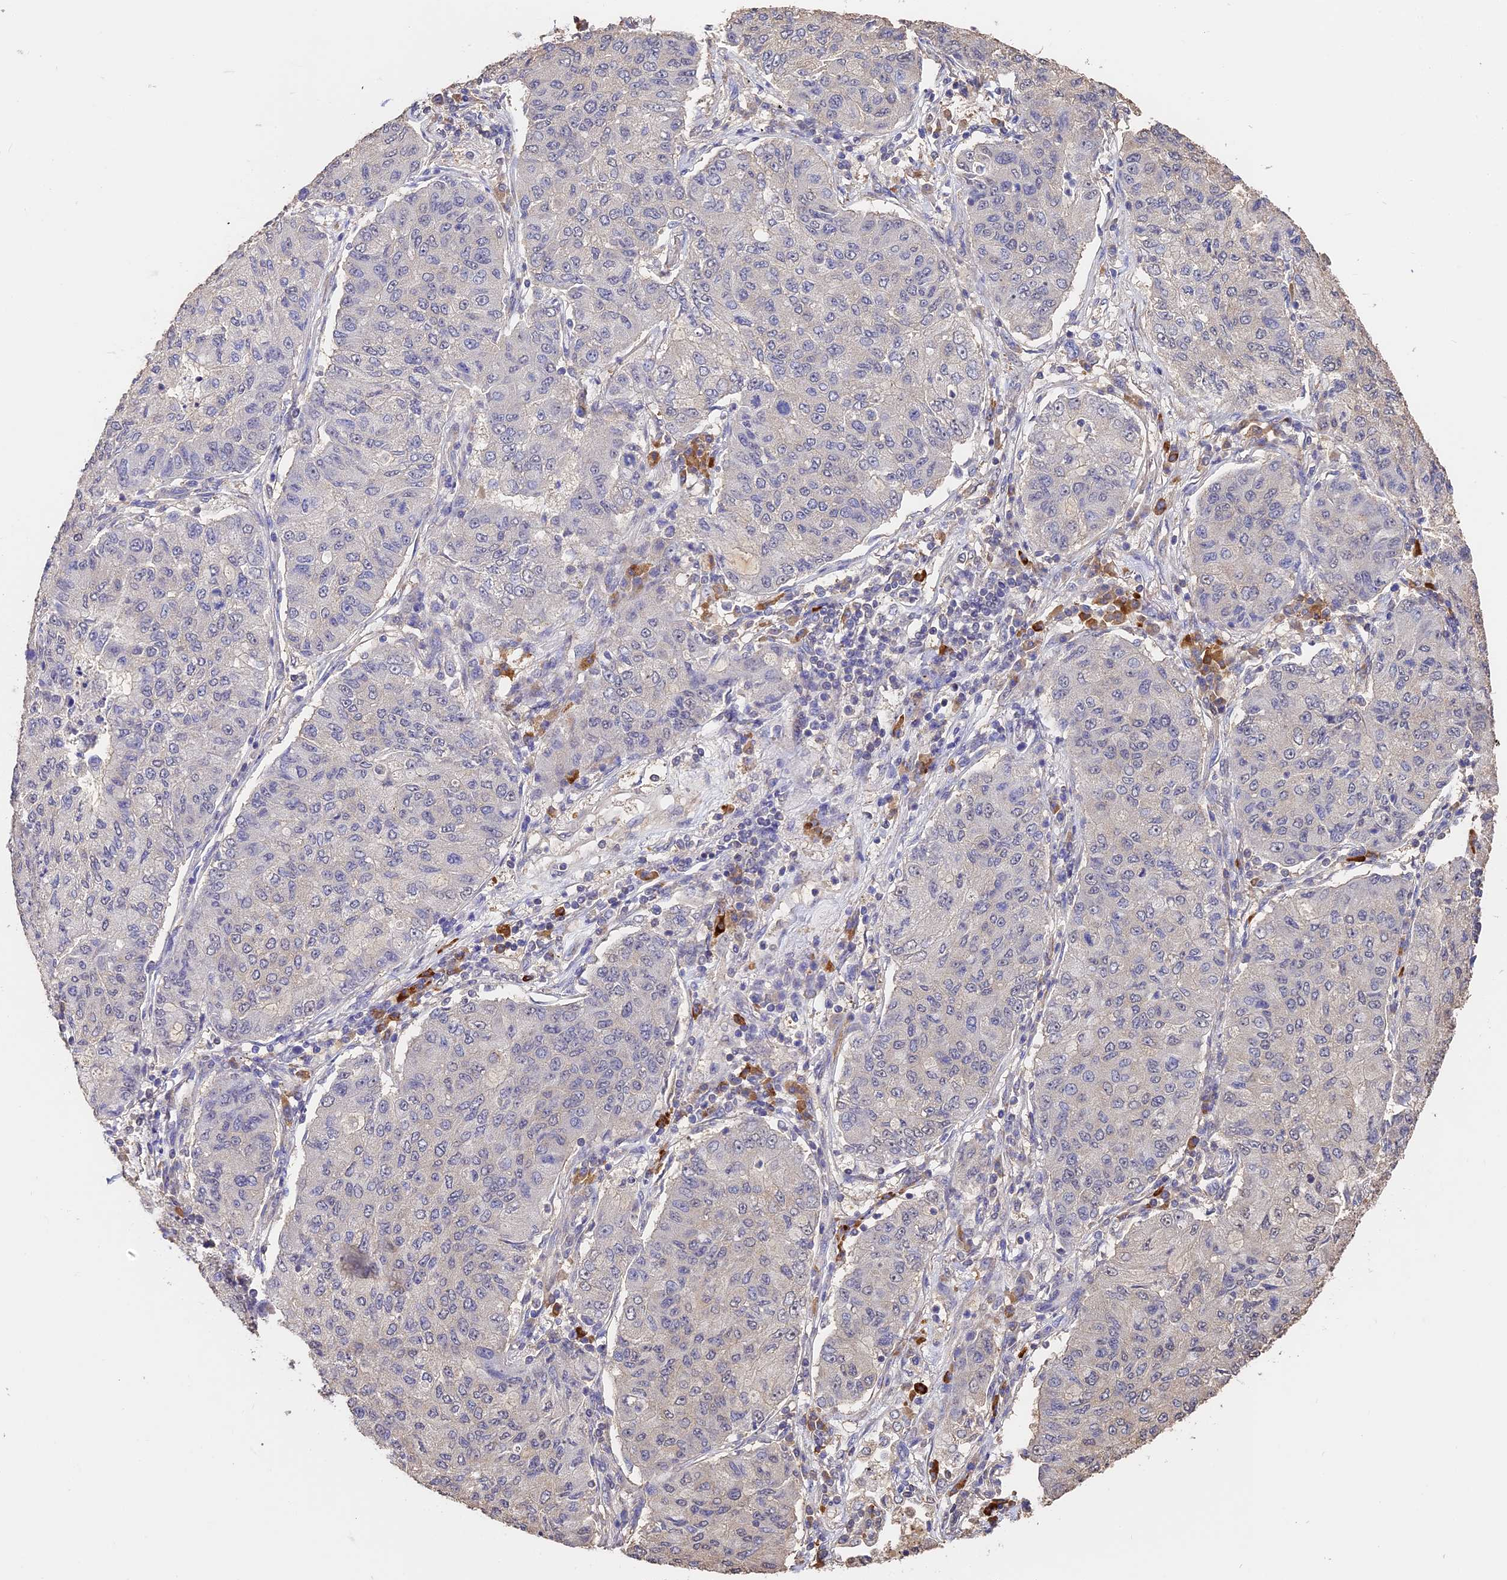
{"staining": {"intensity": "negative", "quantity": "none", "location": "none"}, "tissue": "lung cancer", "cell_type": "Tumor cells", "image_type": "cancer", "snomed": [{"axis": "morphology", "description": "Squamous cell carcinoma, NOS"}, {"axis": "topography", "description": "Lung"}], "caption": "A high-resolution photomicrograph shows immunohistochemistry (IHC) staining of squamous cell carcinoma (lung), which demonstrates no significant positivity in tumor cells.", "gene": "SLC11A1", "patient": {"sex": "male", "age": 74}}